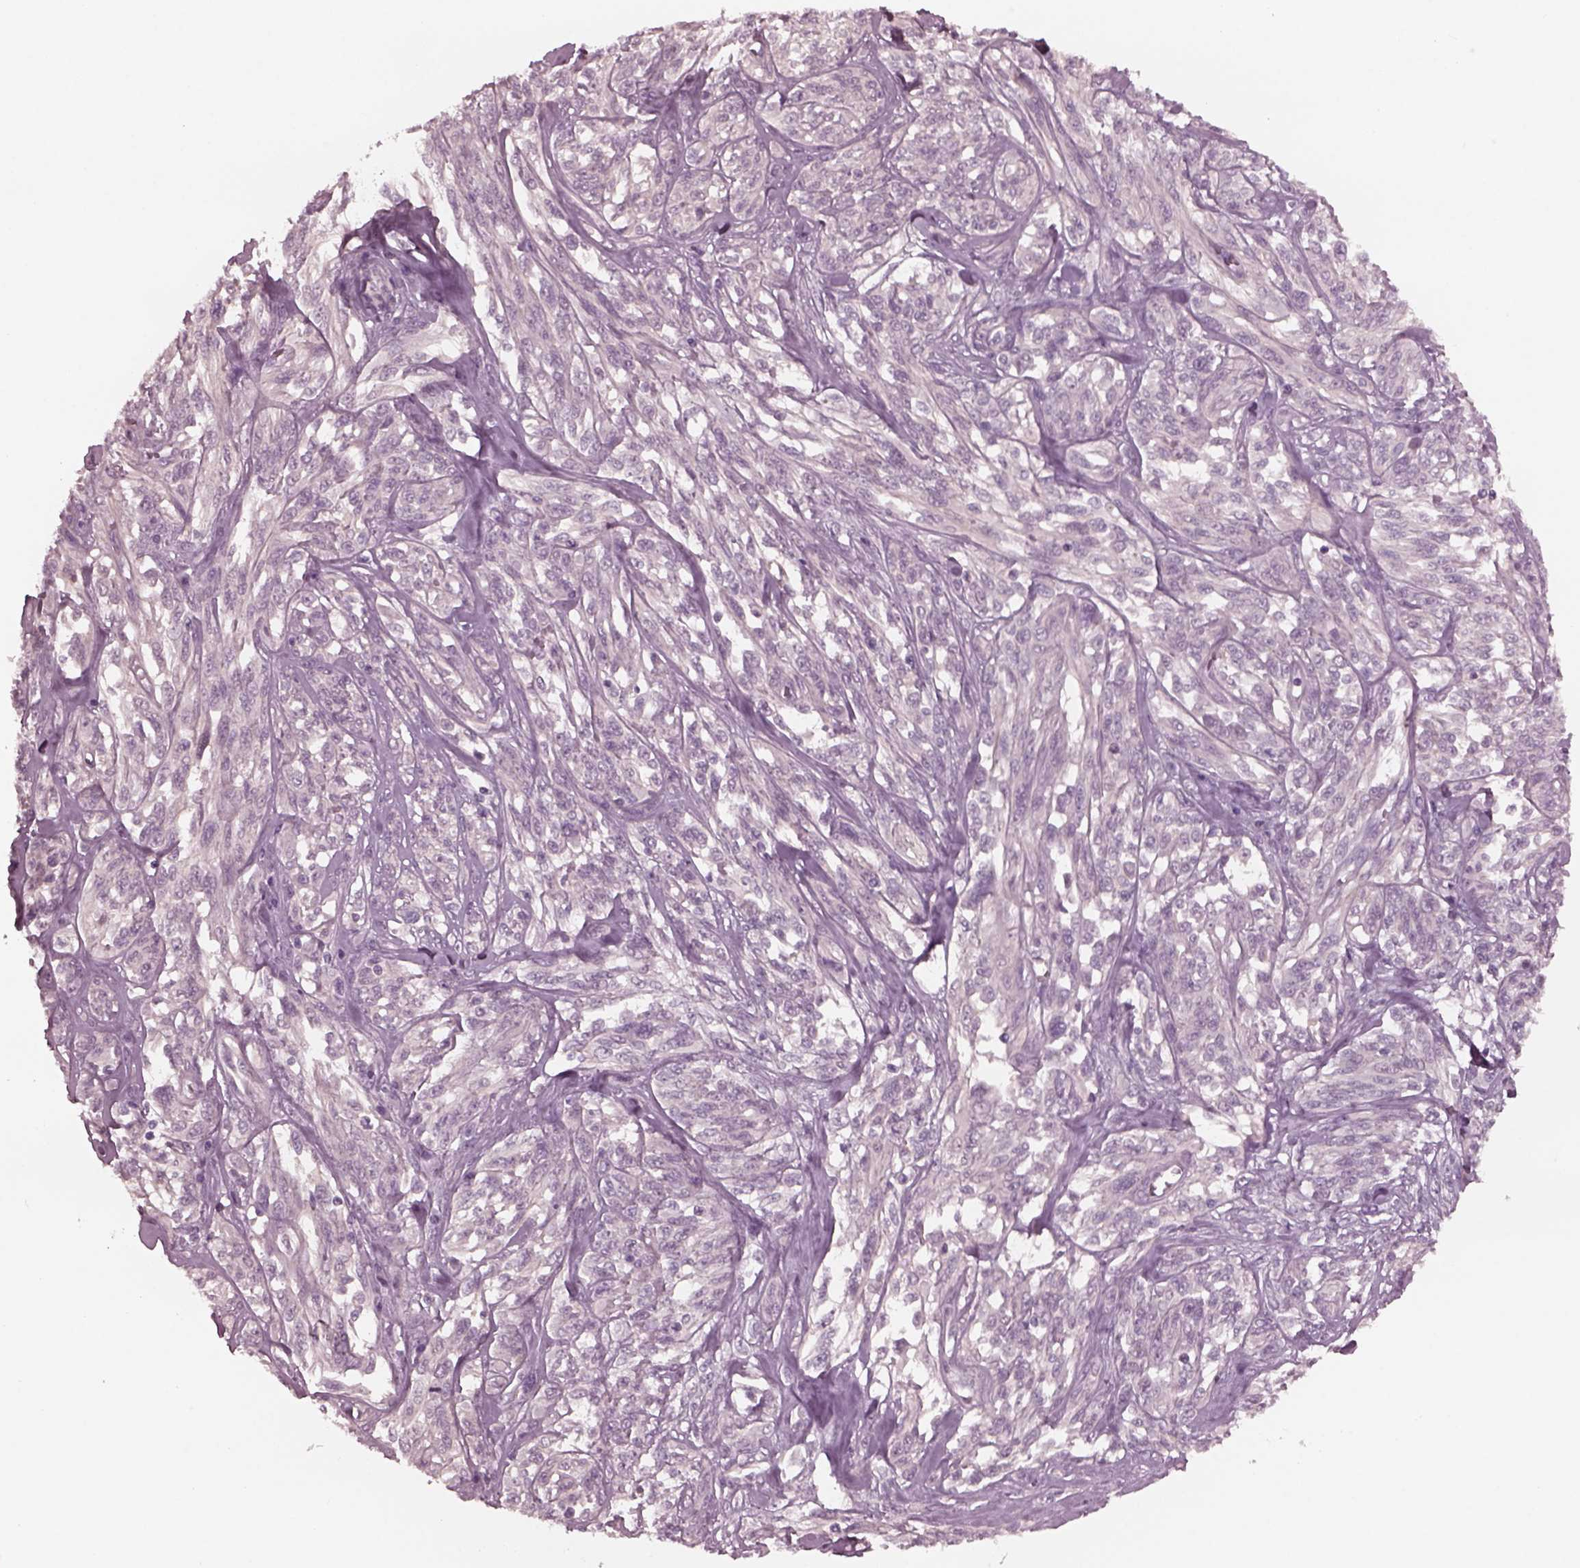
{"staining": {"intensity": "negative", "quantity": "none", "location": "none"}, "tissue": "melanoma", "cell_type": "Tumor cells", "image_type": "cancer", "snomed": [{"axis": "morphology", "description": "Malignant melanoma, NOS"}, {"axis": "topography", "description": "Skin"}], "caption": "A photomicrograph of human malignant melanoma is negative for staining in tumor cells. (Brightfield microscopy of DAB (3,3'-diaminobenzidine) immunohistochemistry (IHC) at high magnification).", "gene": "YY2", "patient": {"sex": "female", "age": 91}}